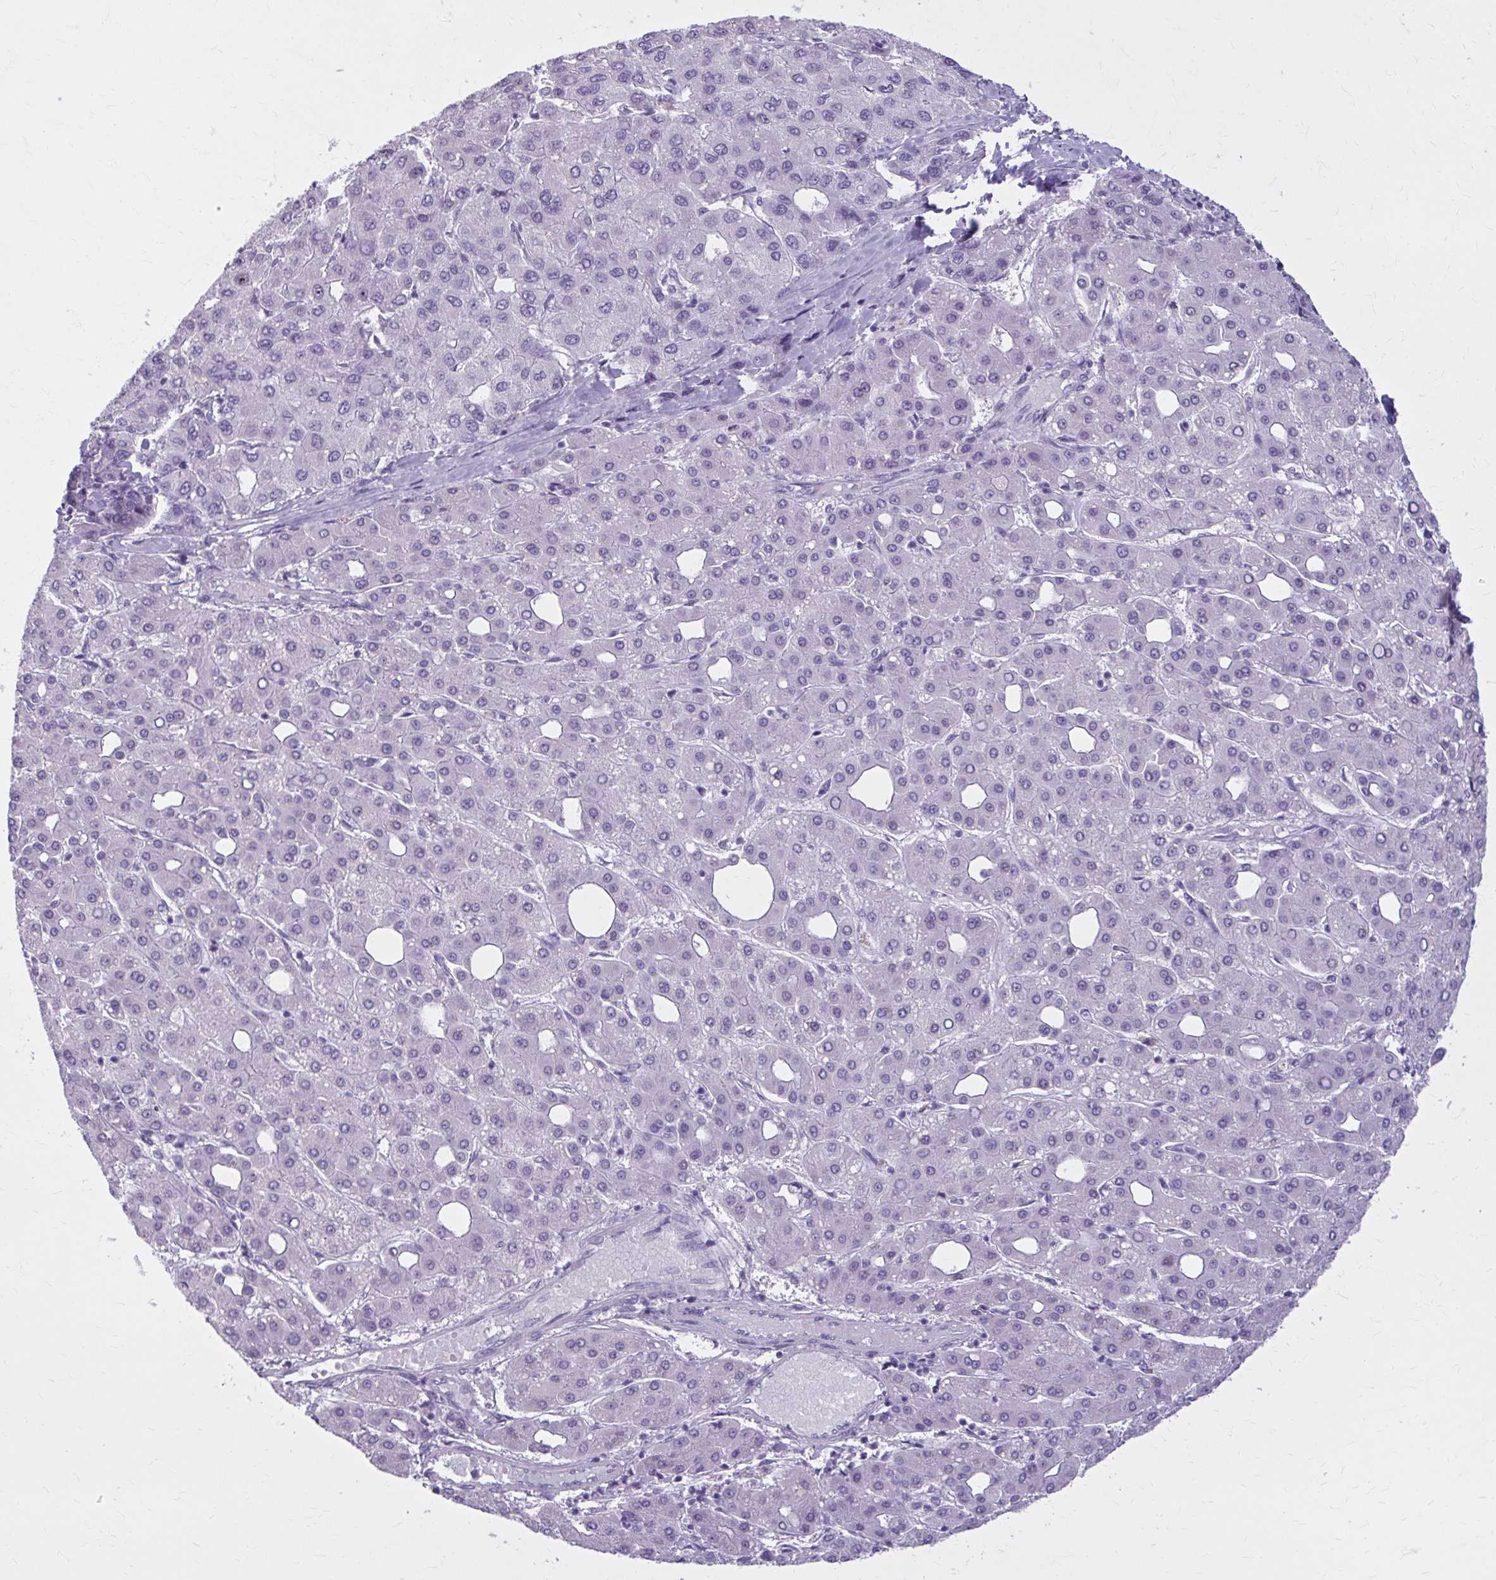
{"staining": {"intensity": "negative", "quantity": "none", "location": "none"}, "tissue": "liver cancer", "cell_type": "Tumor cells", "image_type": "cancer", "snomed": [{"axis": "morphology", "description": "Carcinoma, Hepatocellular, NOS"}, {"axis": "topography", "description": "Liver"}], "caption": "There is no significant expression in tumor cells of hepatocellular carcinoma (liver).", "gene": "OR4B1", "patient": {"sex": "male", "age": 65}}